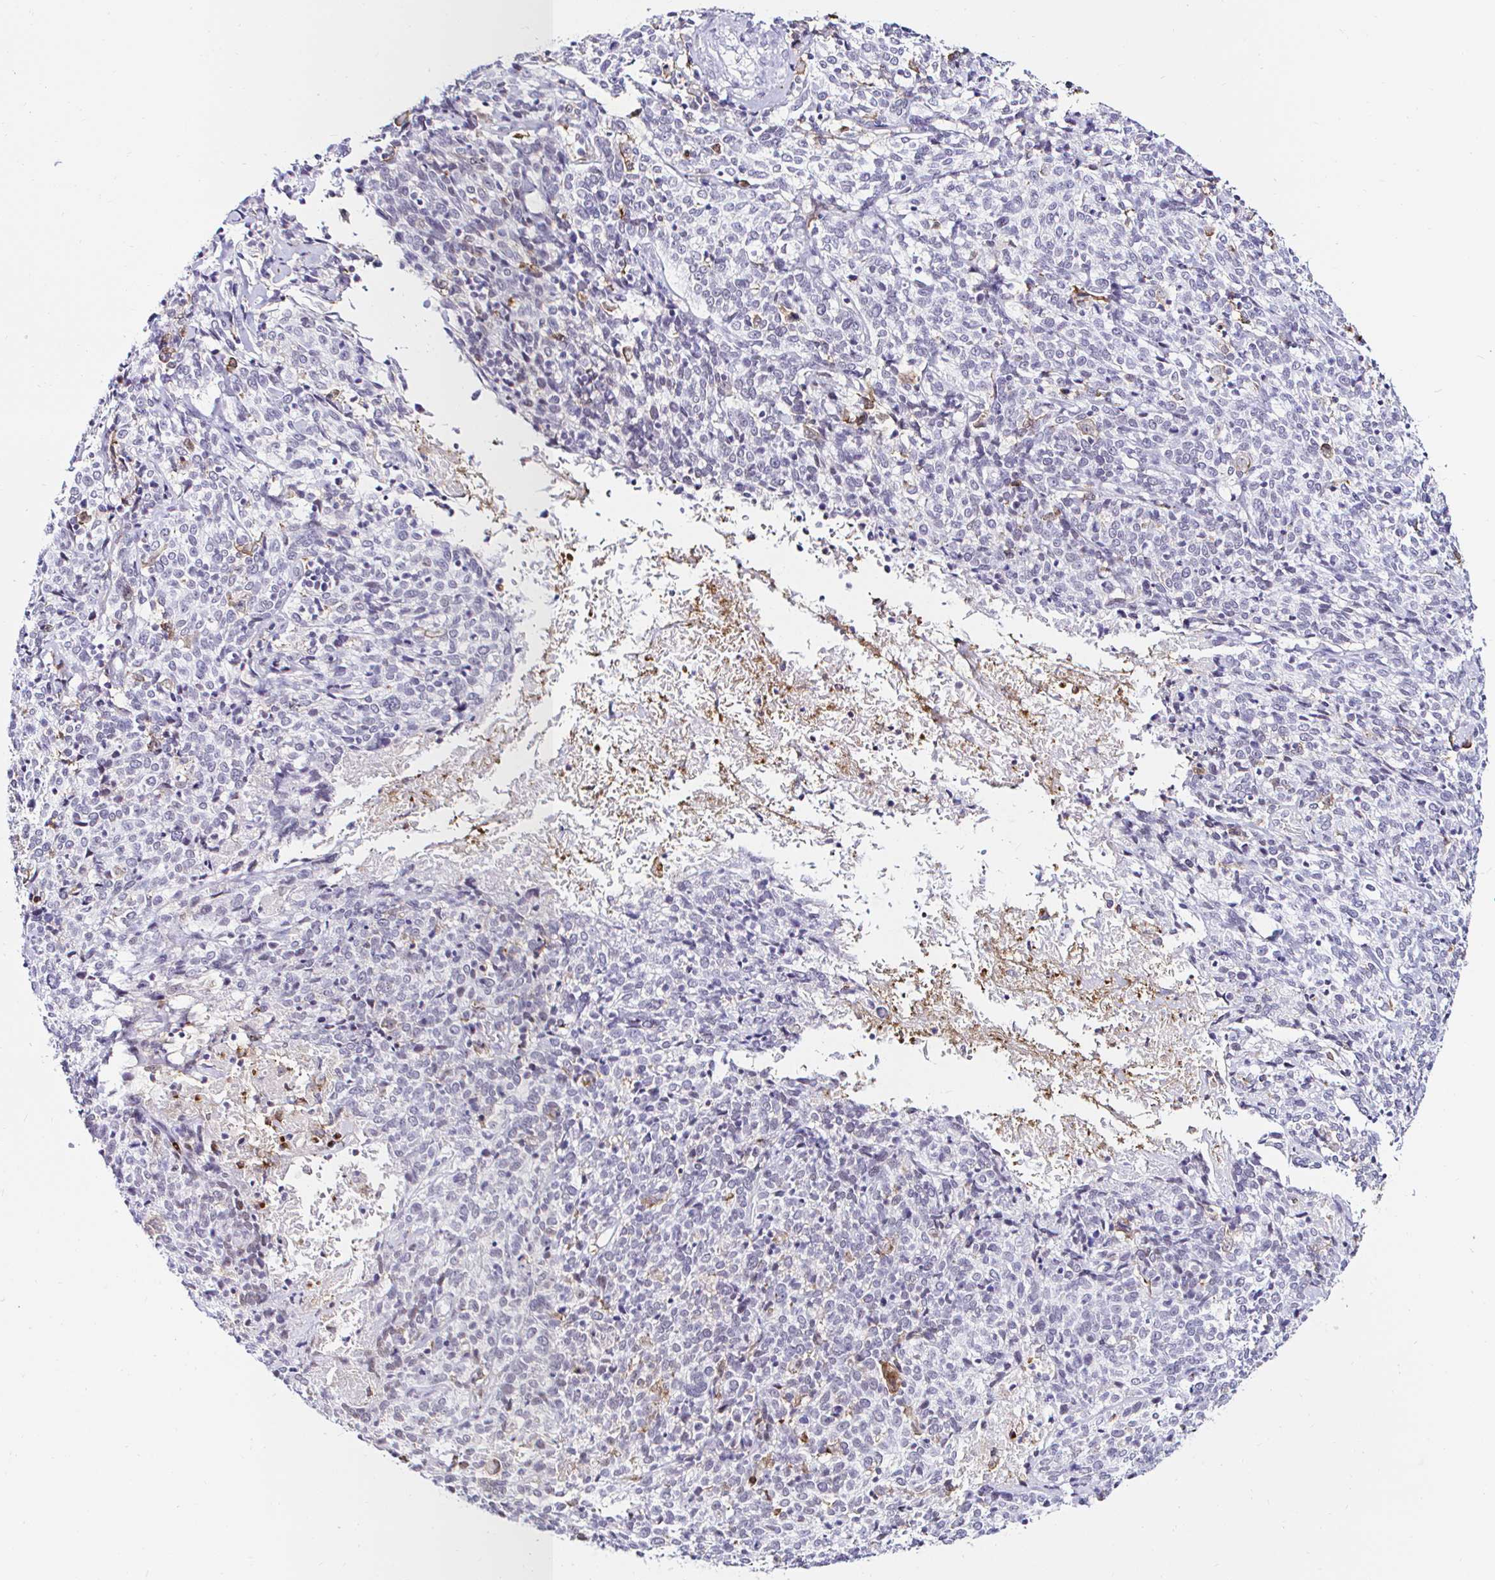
{"staining": {"intensity": "negative", "quantity": "none", "location": "none"}, "tissue": "cervical cancer", "cell_type": "Tumor cells", "image_type": "cancer", "snomed": [{"axis": "morphology", "description": "Squamous cell carcinoma, NOS"}, {"axis": "topography", "description": "Cervix"}], "caption": "Tumor cells show no significant protein positivity in squamous cell carcinoma (cervical).", "gene": "CYBB", "patient": {"sex": "female", "age": 46}}